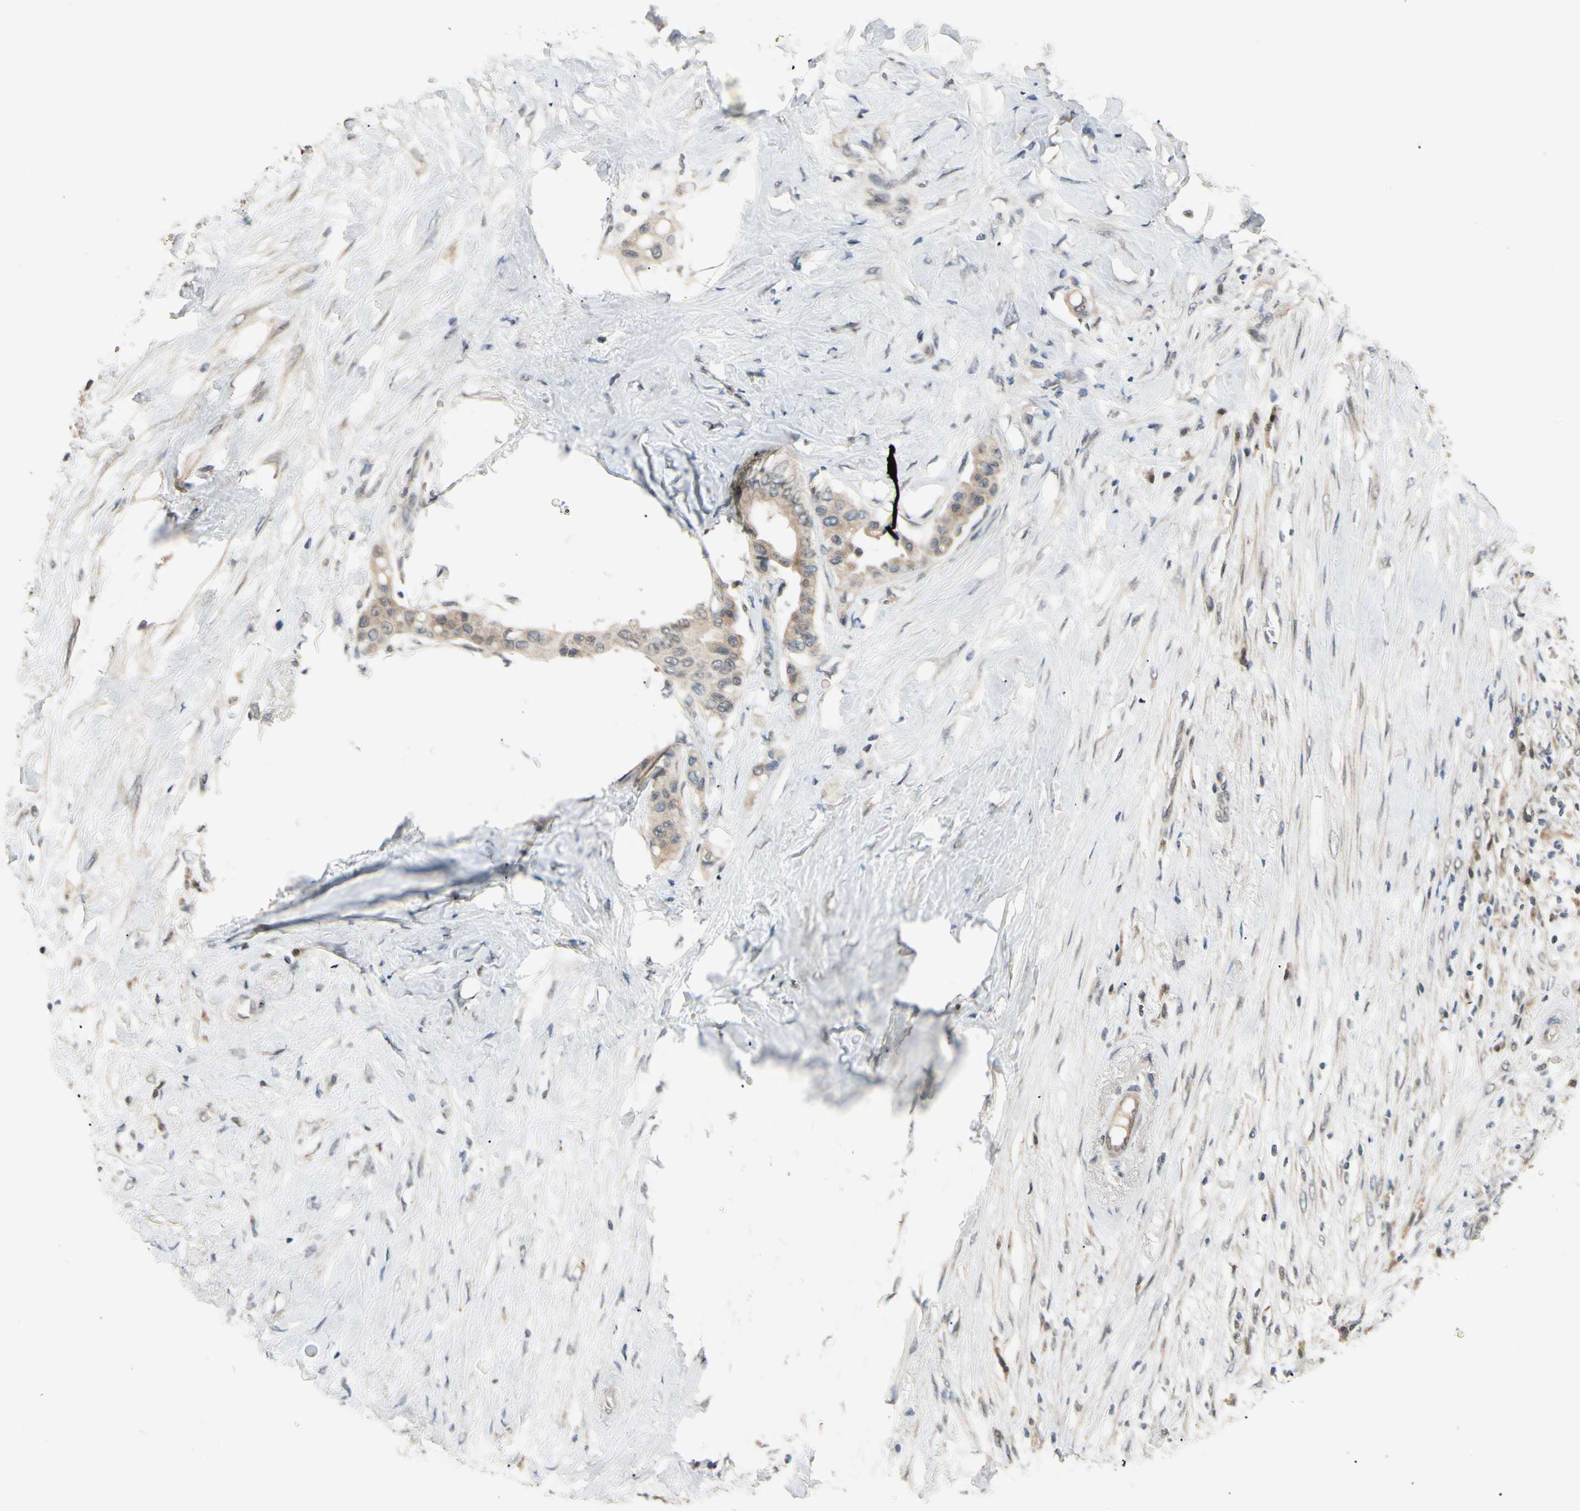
{"staining": {"intensity": "moderate", "quantity": ">75%", "location": "cytoplasmic/membranous,nuclear"}, "tissue": "colorectal cancer", "cell_type": "Tumor cells", "image_type": "cancer", "snomed": [{"axis": "morphology", "description": "Normal tissue, NOS"}, {"axis": "morphology", "description": "Adenocarcinoma, NOS"}, {"axis": "topography", "description": "Colon"}], "caption": "Immunohistochemical staining of colorectal cancer (adenocarcinoma) displays moderate cytoplasmic/membranous and nuclear protein positivity in approximately >75% of tumor cells.", "gene": "RIOX2", "patient": {"sex": "male", "age": 82}}